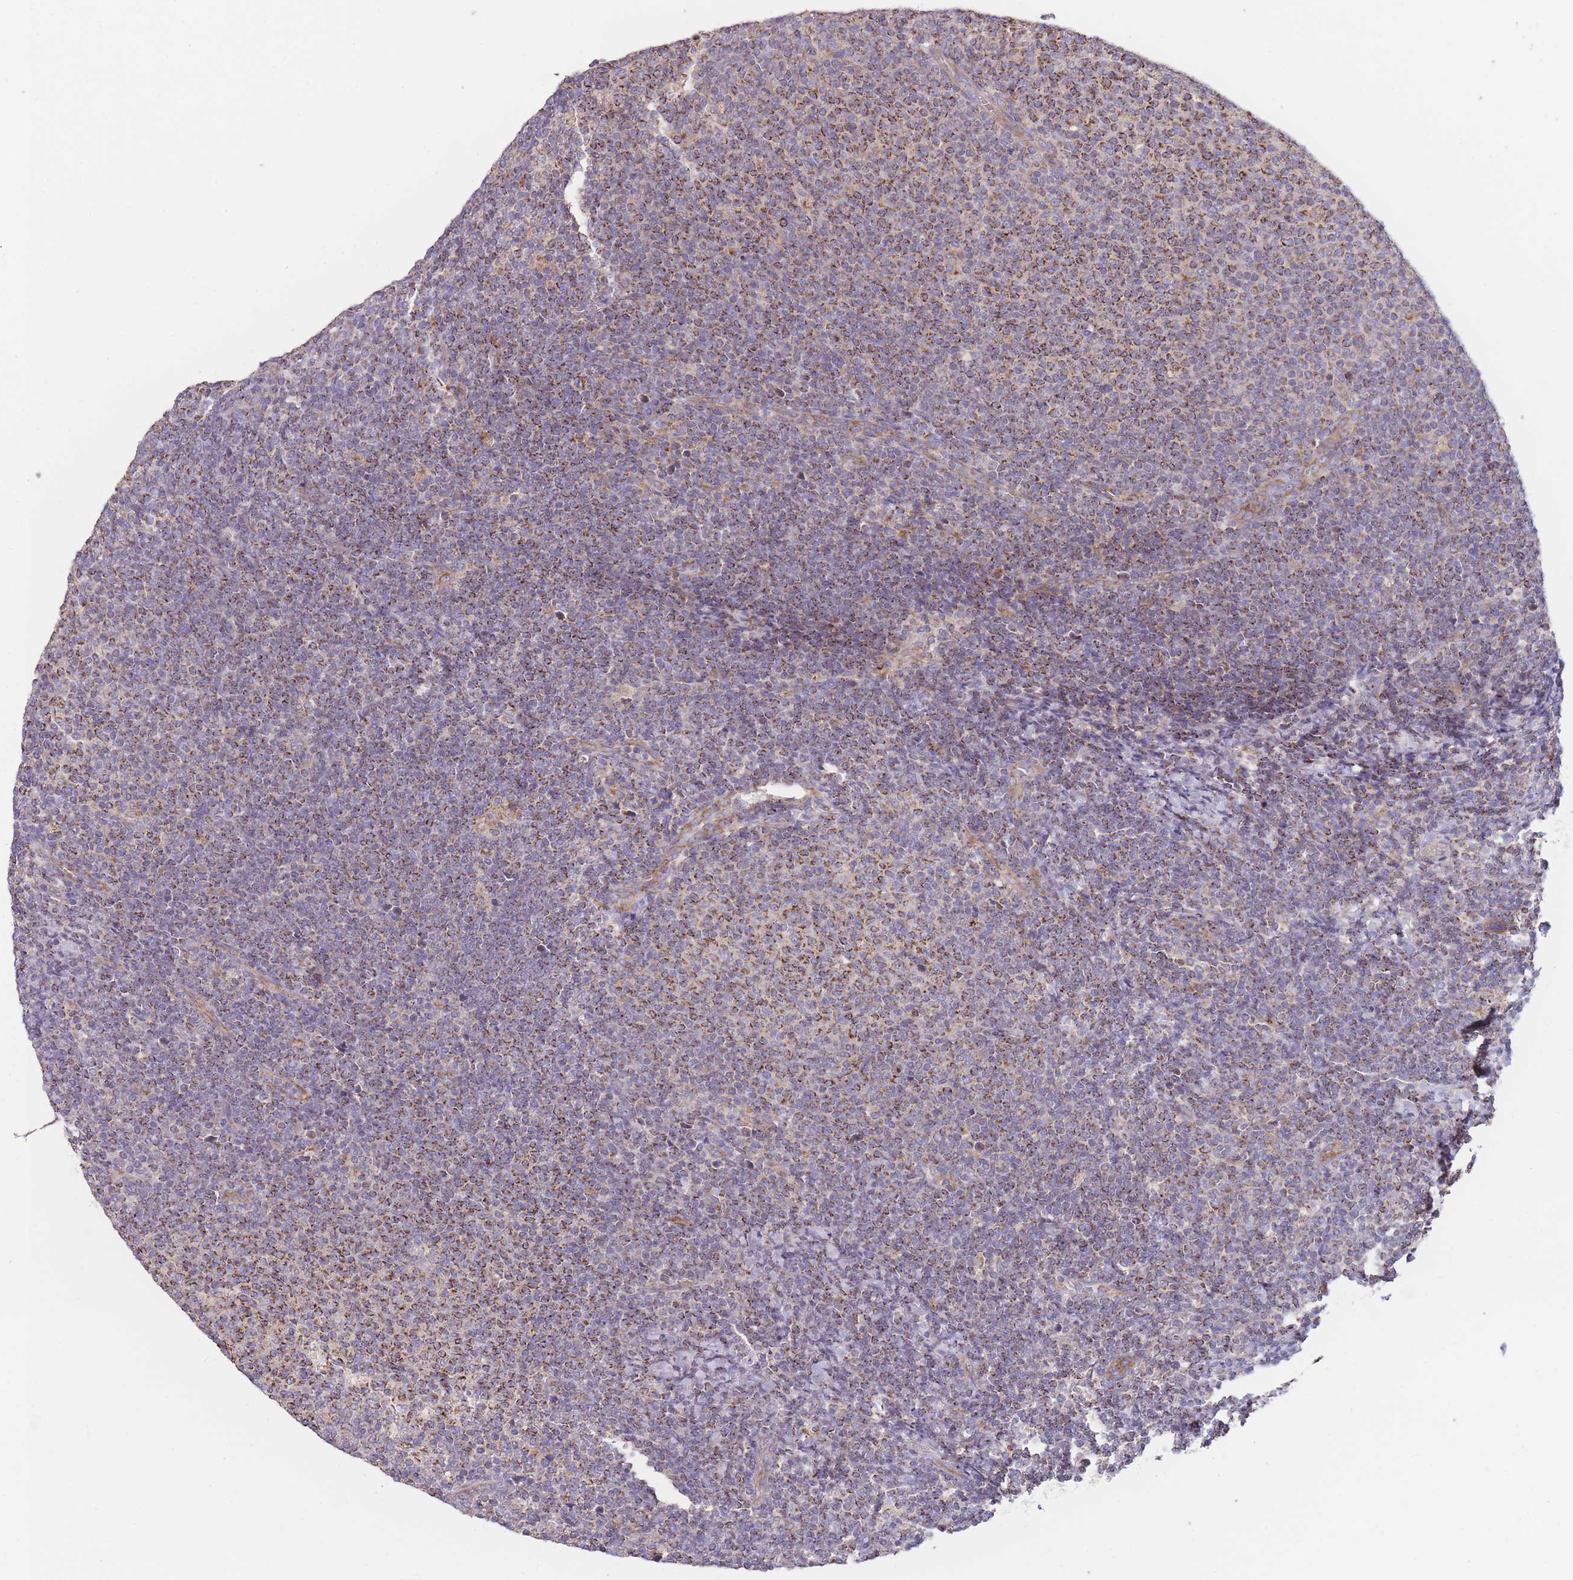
{"staining": {"intensity": "moderate", "quantity": ">75%", "location": "cytoplasmic/membranous"}, "tissue": "lymphoma", "cell_type": "Tumor cells", "image_type": "cancer", "snomed": [{"axis": "morphology", "description": "Malignant lymphoma, non-Hodgkin's type, Low grade"}, {"axis": "topography", "description": "Lymph node"}], "caption": "Moderate cytoplasmic/membranous expression for a protein is present in about >75% of tumor cells of lymphoma using immunohistochemistry (IHC).", "gene": "SLC25A42", "patient": {"sex": "male", "age": 66}}